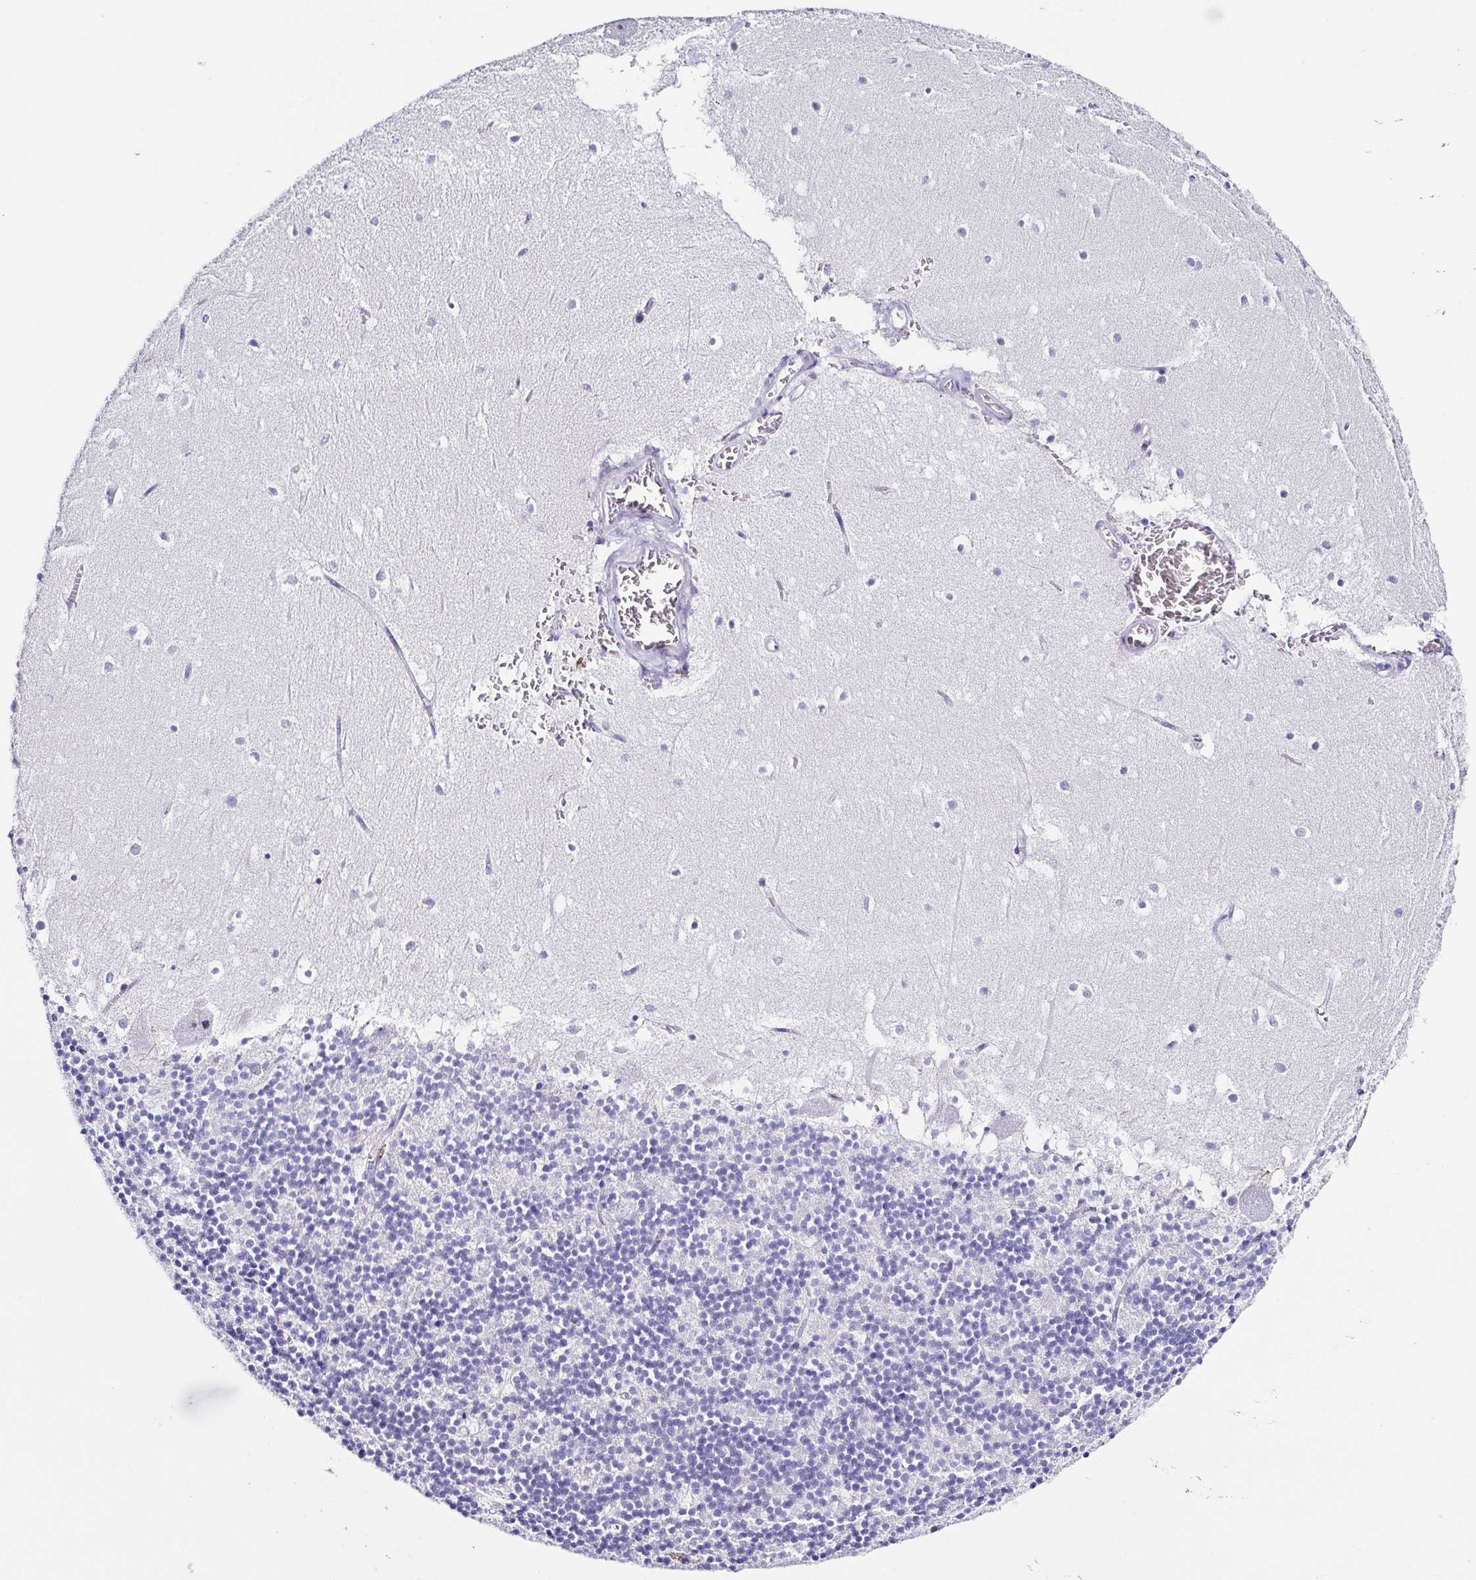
{"staining": {"intensity": "negative", "quantity": "none", "location": "none"}, "tissue": "cerebellum", "cell_type": "Cells in granular layer", "image_type": "normal", "snomed": [{"axis": "morphology", "description": "Normal tissue, NOS"}, {"axis": "topography", "description": "Cerebellum"}], "caption": "An image of cerebellum stained for a protein reveals no brown staining in cells in granular layer.", "gene": "TNNT2", "patient": {"sex": "male", "age": 54}}